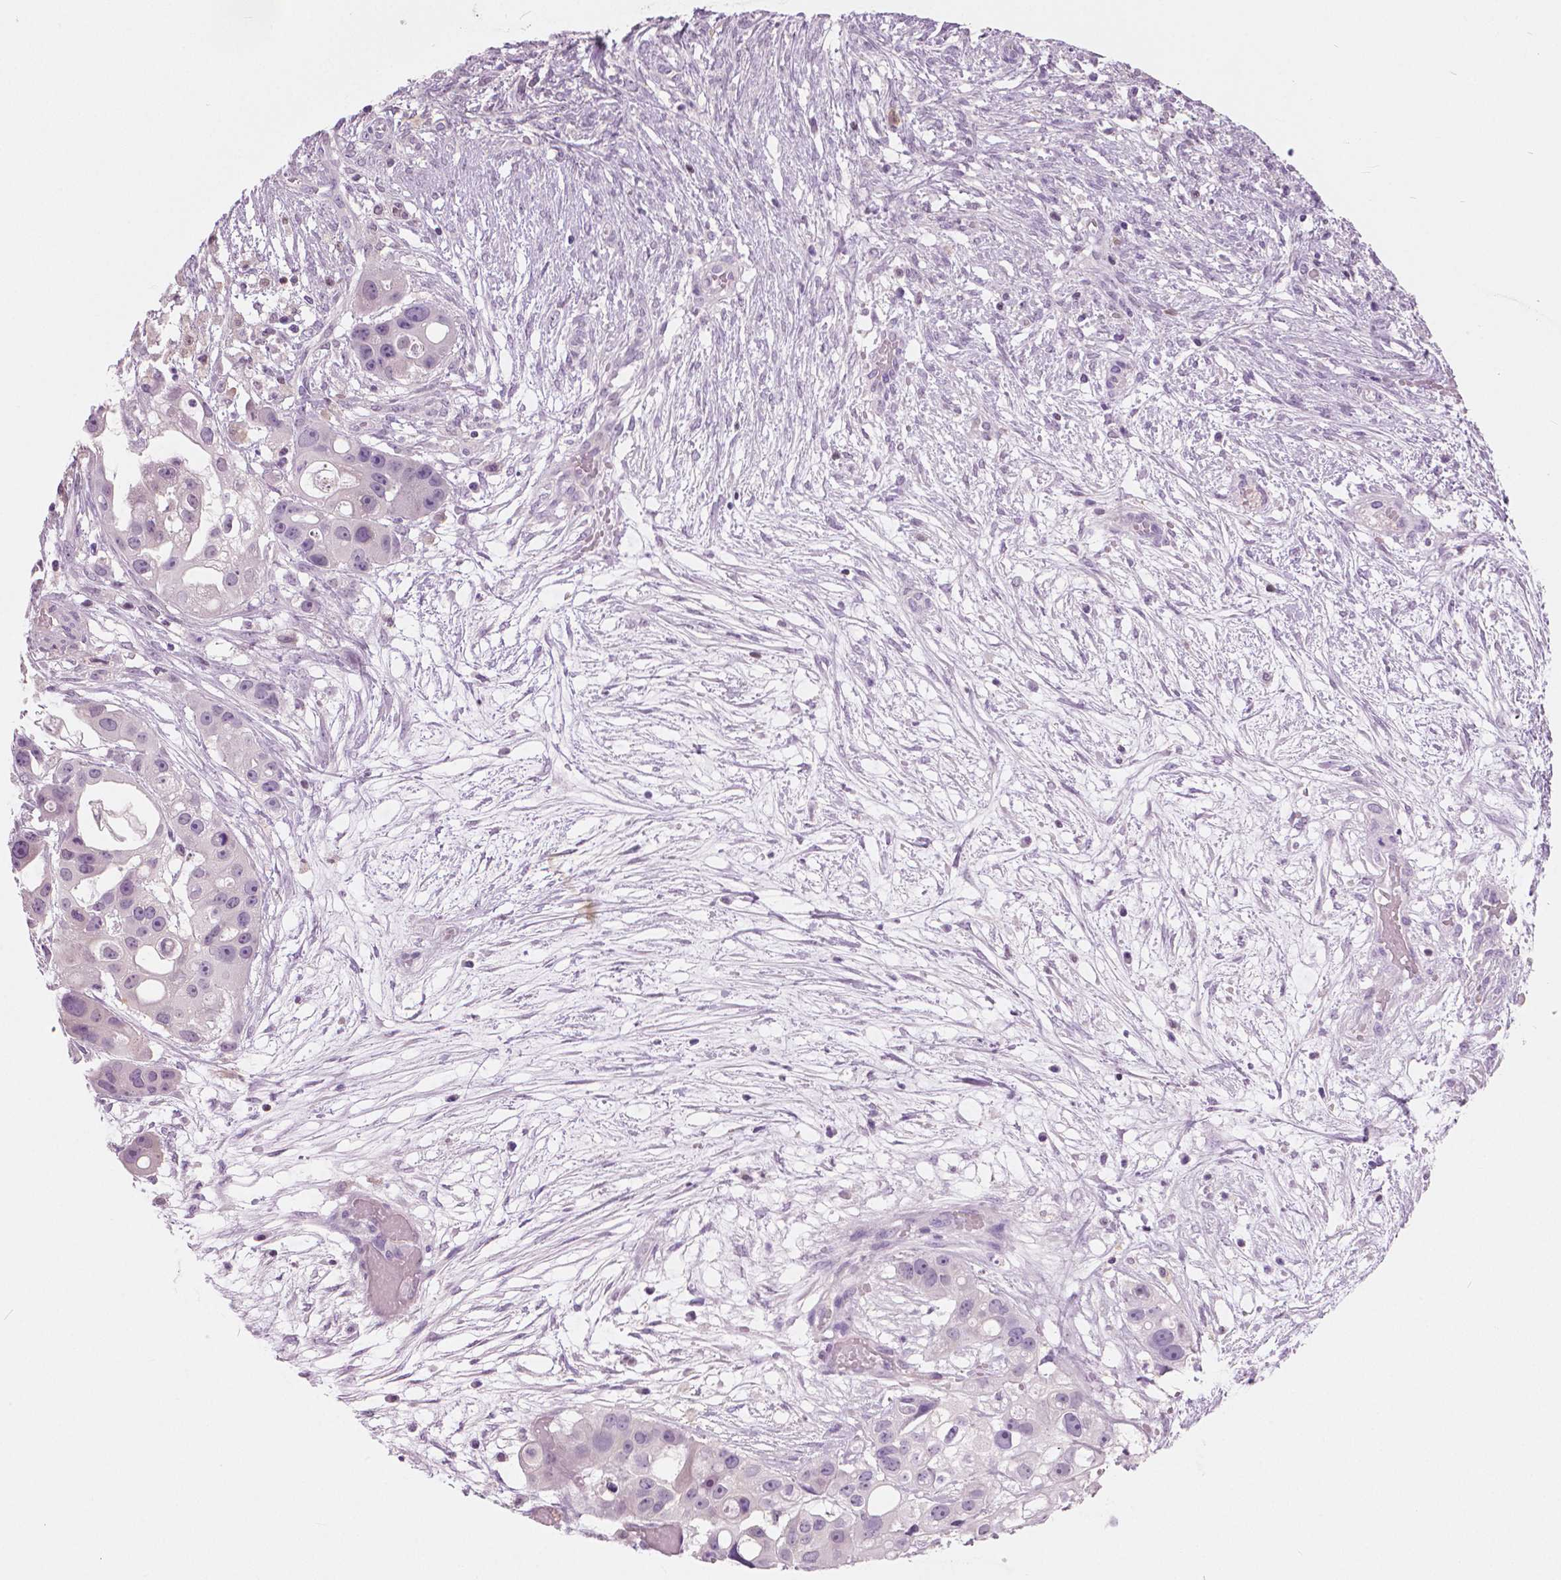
{"staining": {"intensity": "negative", "quantity": "none", "location": "none"}, "tissue": "ovarian cancer", "cell_type": "Tumor cells", "image_type": "cancer", "snomed": [{"axis": "morphology", "description": "Cystadenocarcinoma, serous, NOS"}, {"axis": "topography", "description": "Ovary"}], "caption": "Tumor cells show no significant protein expression in ovarian cancer (serous cystadenocarcinoma).", "gene": "GALM", "patient": {"sex": "female", "age": 56}}